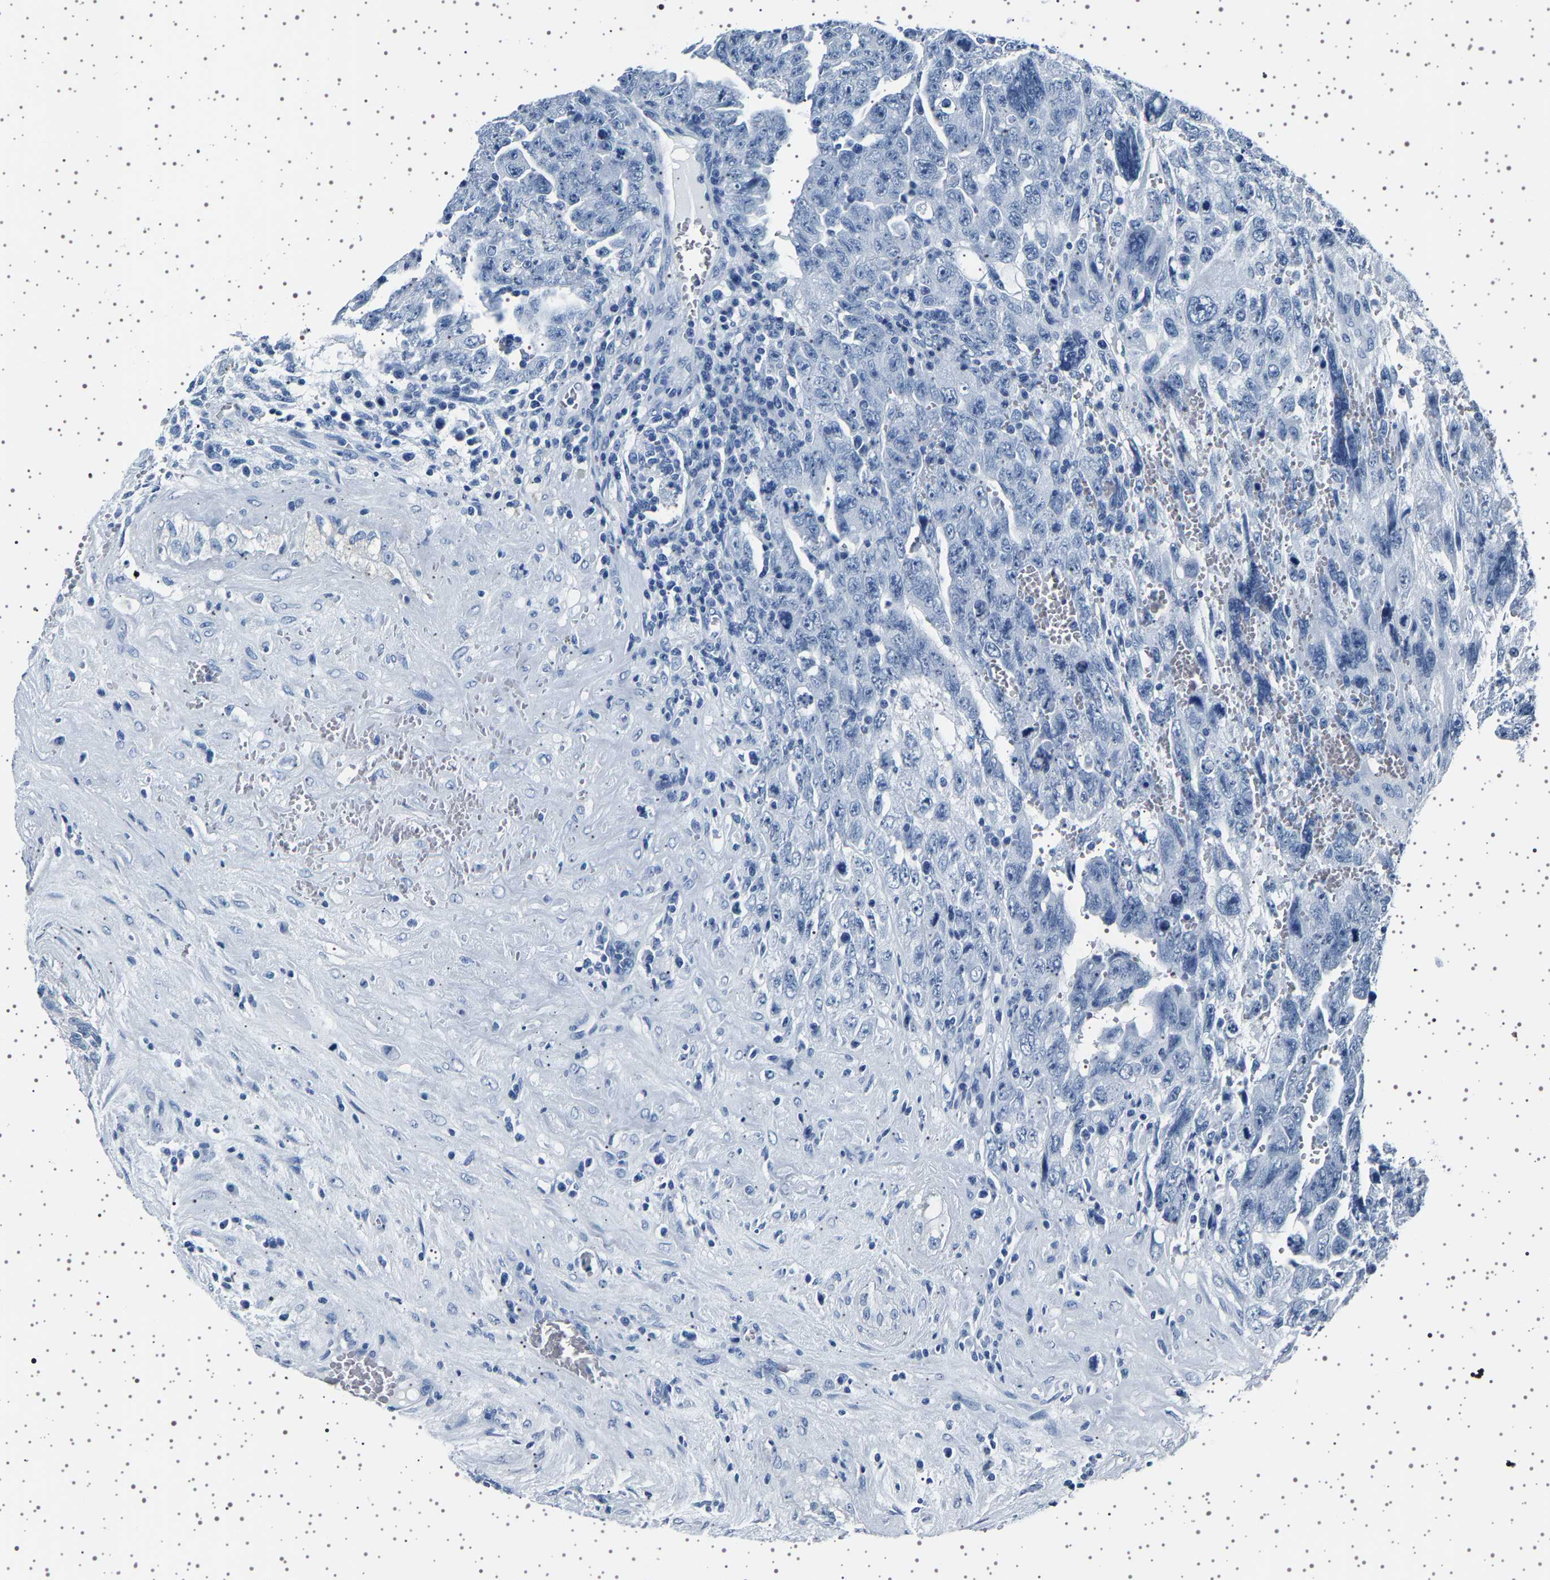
{"staining": {"intensity": "negative", "quantity": "none", "location": "none"}, "tissue": "testis cancer", "cell_type": "Tumor cells", "image_type": "cancer", "snomed": [{"axis": "morphology", "description": "Carcinoma, Embryonal, NOS"}, {"axis": "topography", "description": "Testis"}], "caption": "DAB immunohistochemical staining of human testis cancer (embryonal carcinoma) displays no significant staining in tumor cells.", "gene": "TFF3", "patient": {"sex": "male", "age": 28}}